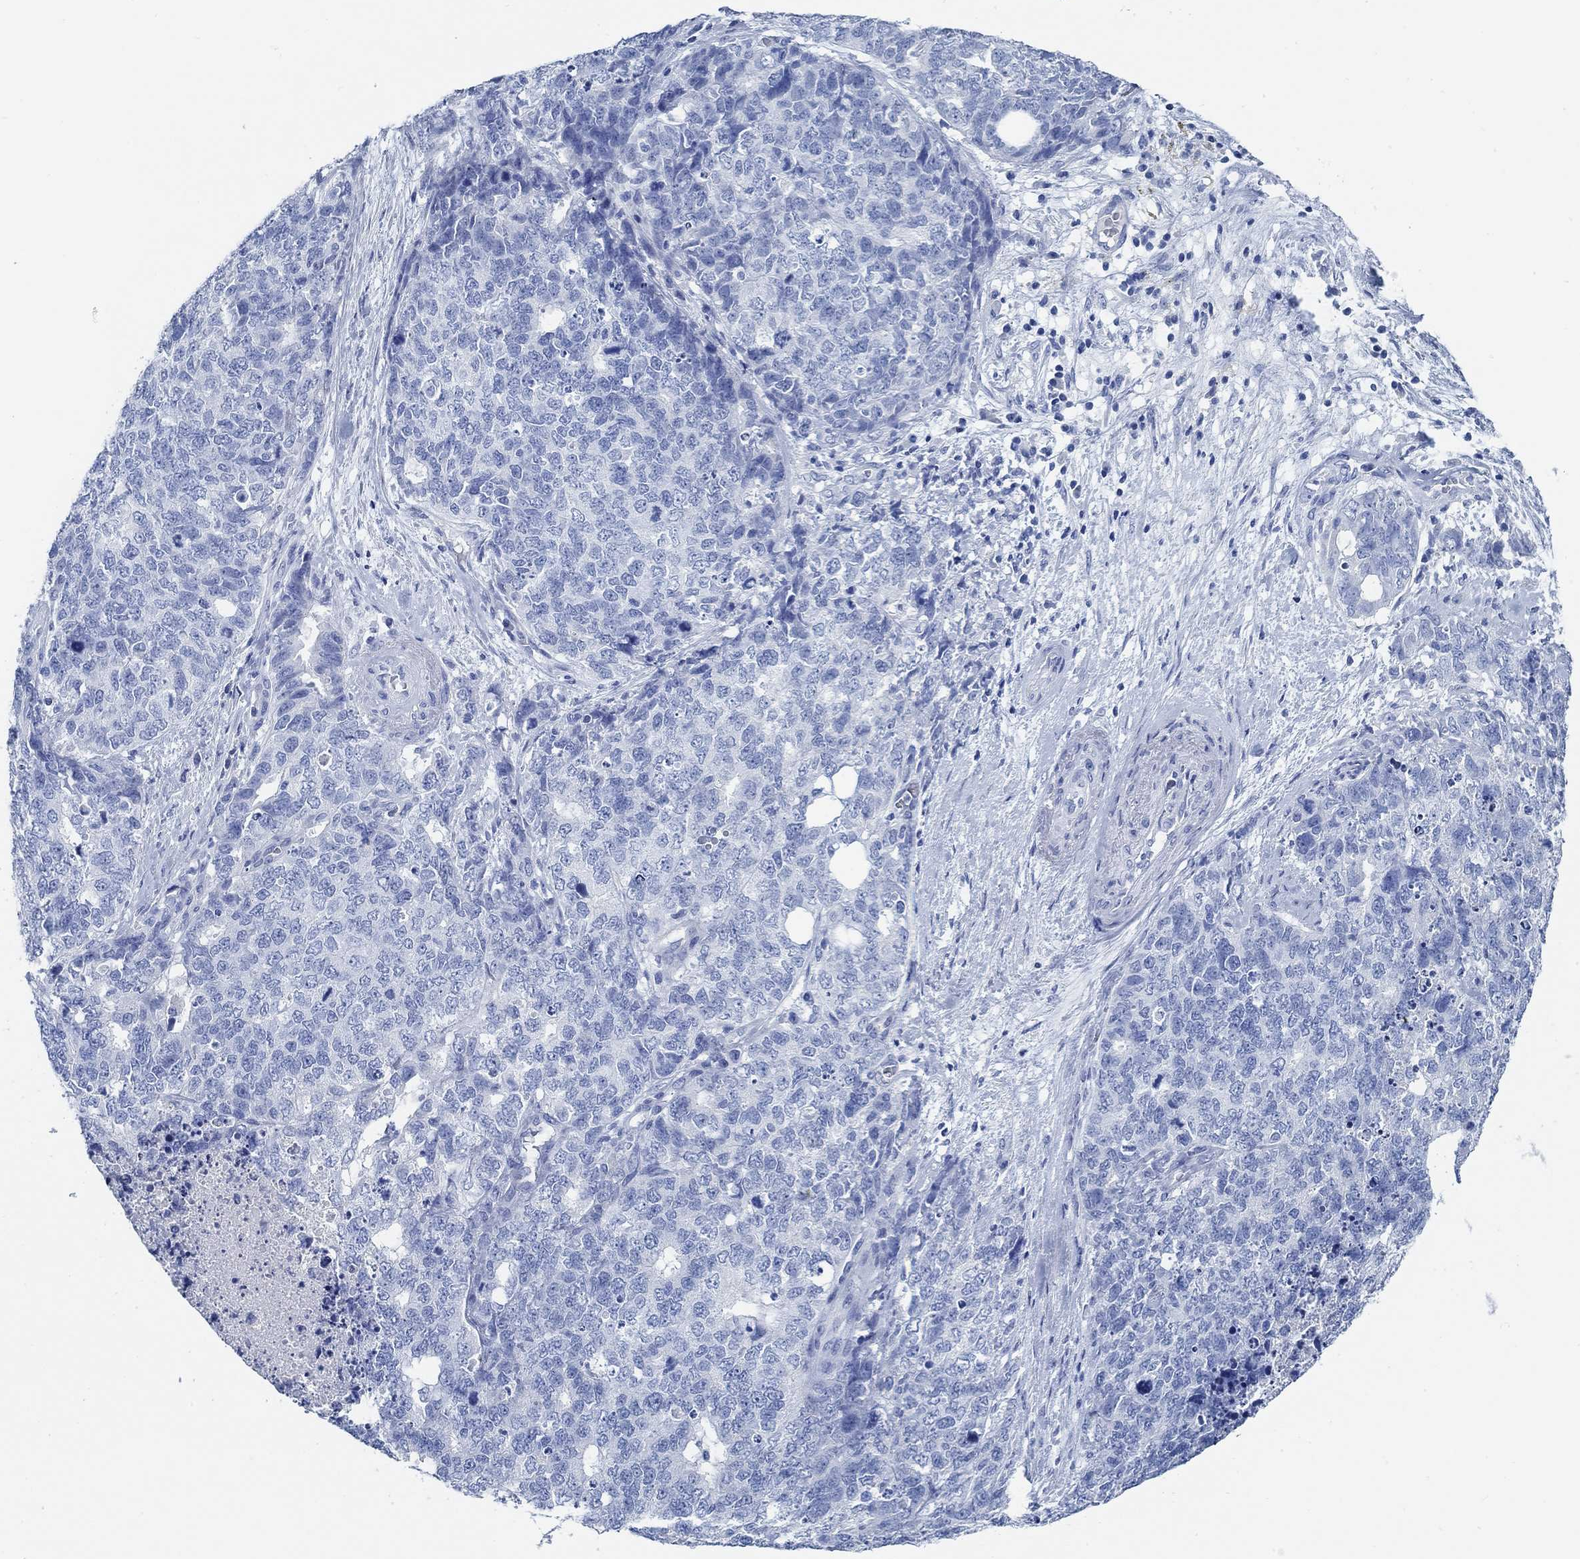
{"staining": {"intensity": "negative", "quantity": "none", "location": "none"}, "tissue": "cervical cancer", "cell_type": "Tumor cells", "image_type": "cancer", "snomed": [{"axis": "morphology", "description": "Squamous cell carcinoma, NOS"}, {"axis": "topography", "description": "Cervix"}], "caption": "This is a photomicrograph of immunohistochemistry (IHC) staining of cervical squamous cell carcinoma, which shows no staining in tumor cells.", "gene": "SLC45A1", "patient": {"sex": "female", "age": 63}}